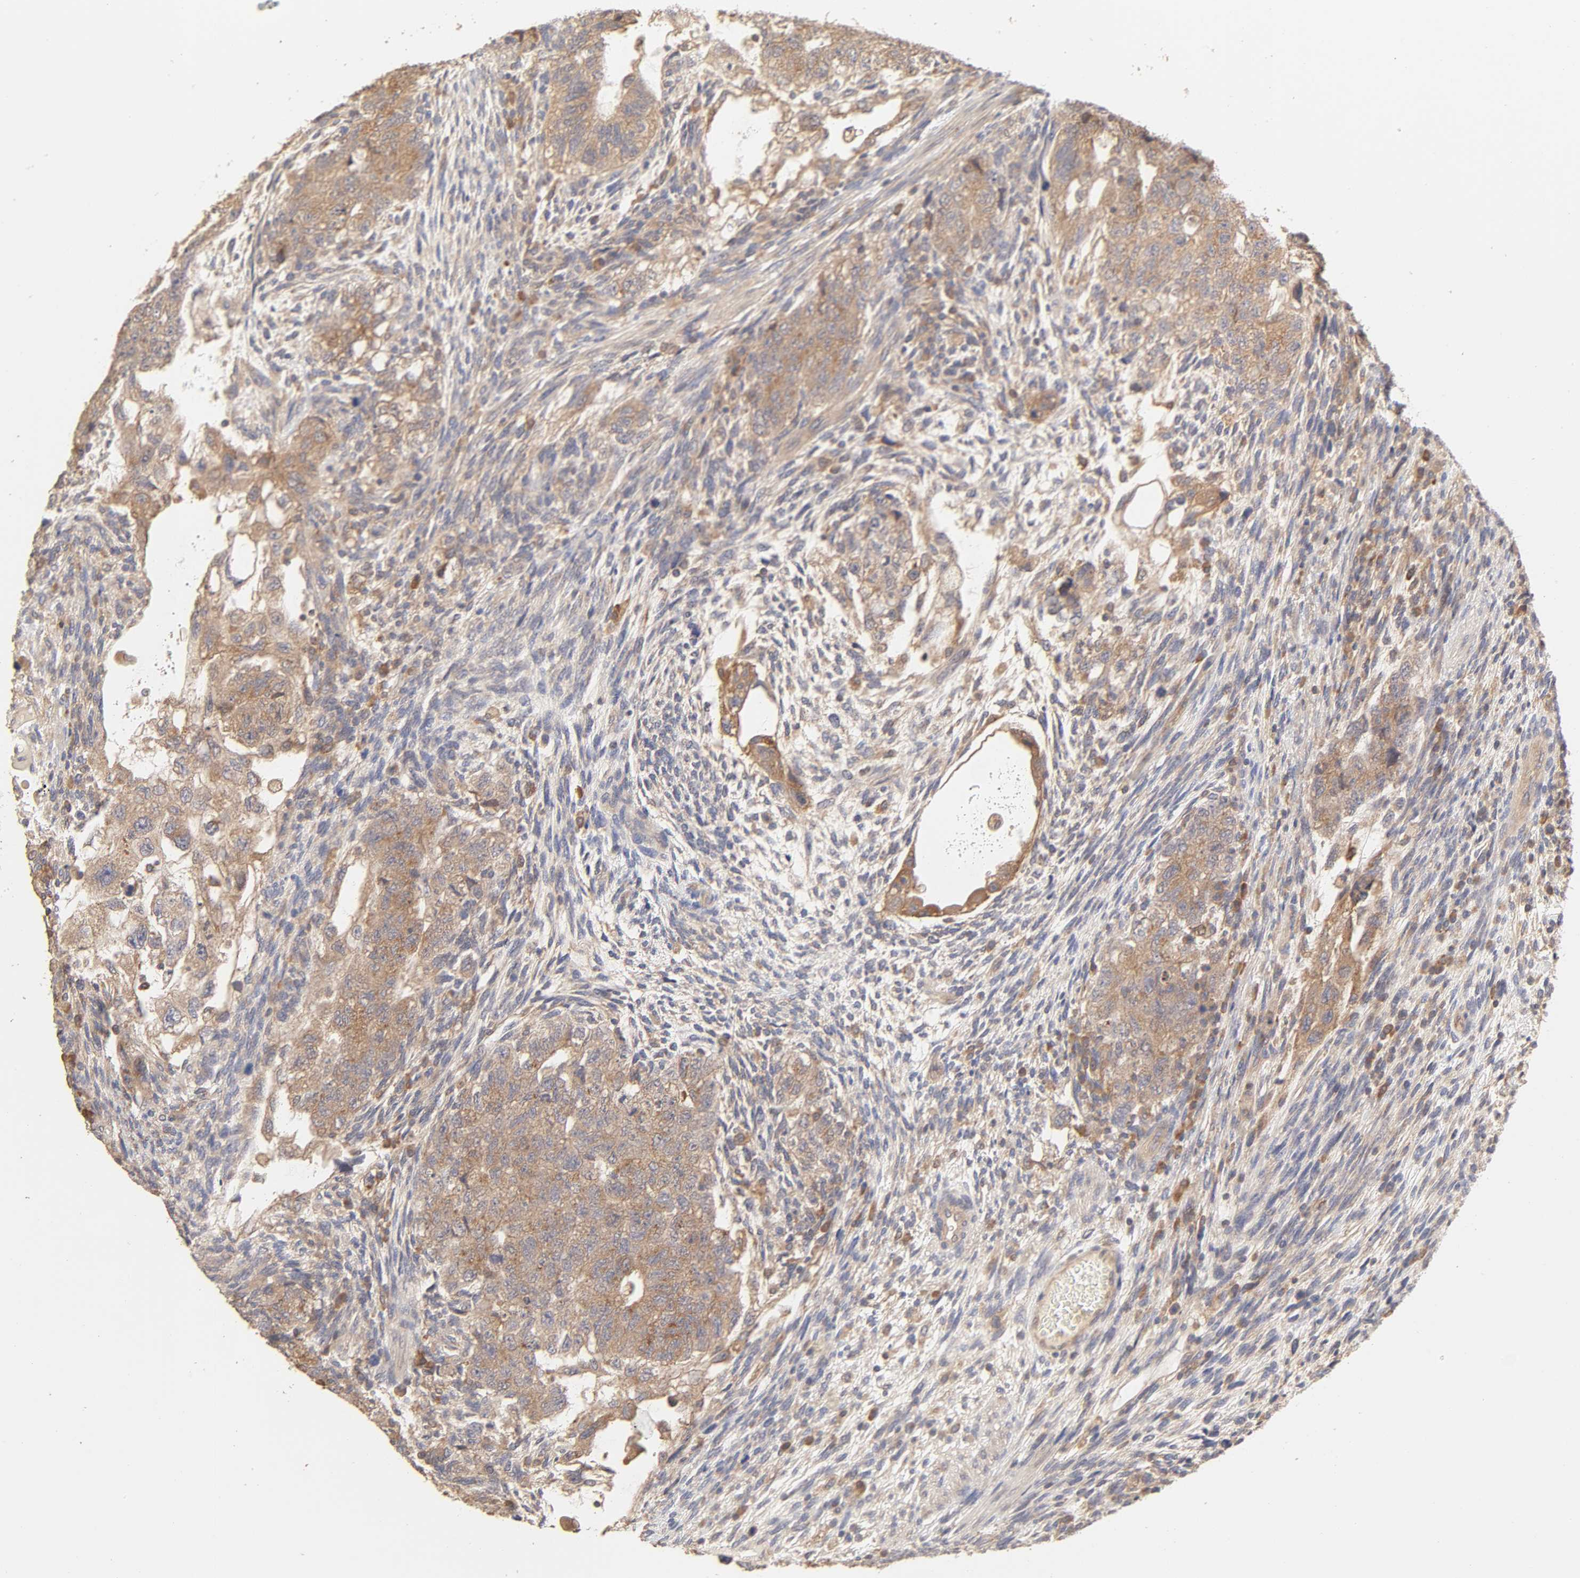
{"staining": {"intensity": "moderate", "quantity": ">75%", "location": "cytoplasmic/membranous"}, "tissue": "testis cancer", "cell_type": "Tumor cells", "image_type": "cancer", "snomed": [{"axis": "morphology", "description": "Normal tissue, NOS"}, {"axis": "morphology", "description": "Carcinoma, Embryonal, NOS"}, {"axis": "topography", "description": "Testis"}], "caption": "Protein staining of testis embryonal carcinoma tissue demonstrates moderate cytoplasmic/membranous positivity in about >75% of tumor cells.", "gene": "AP1G2", "patient": {"sex": "male", "age": 36}}